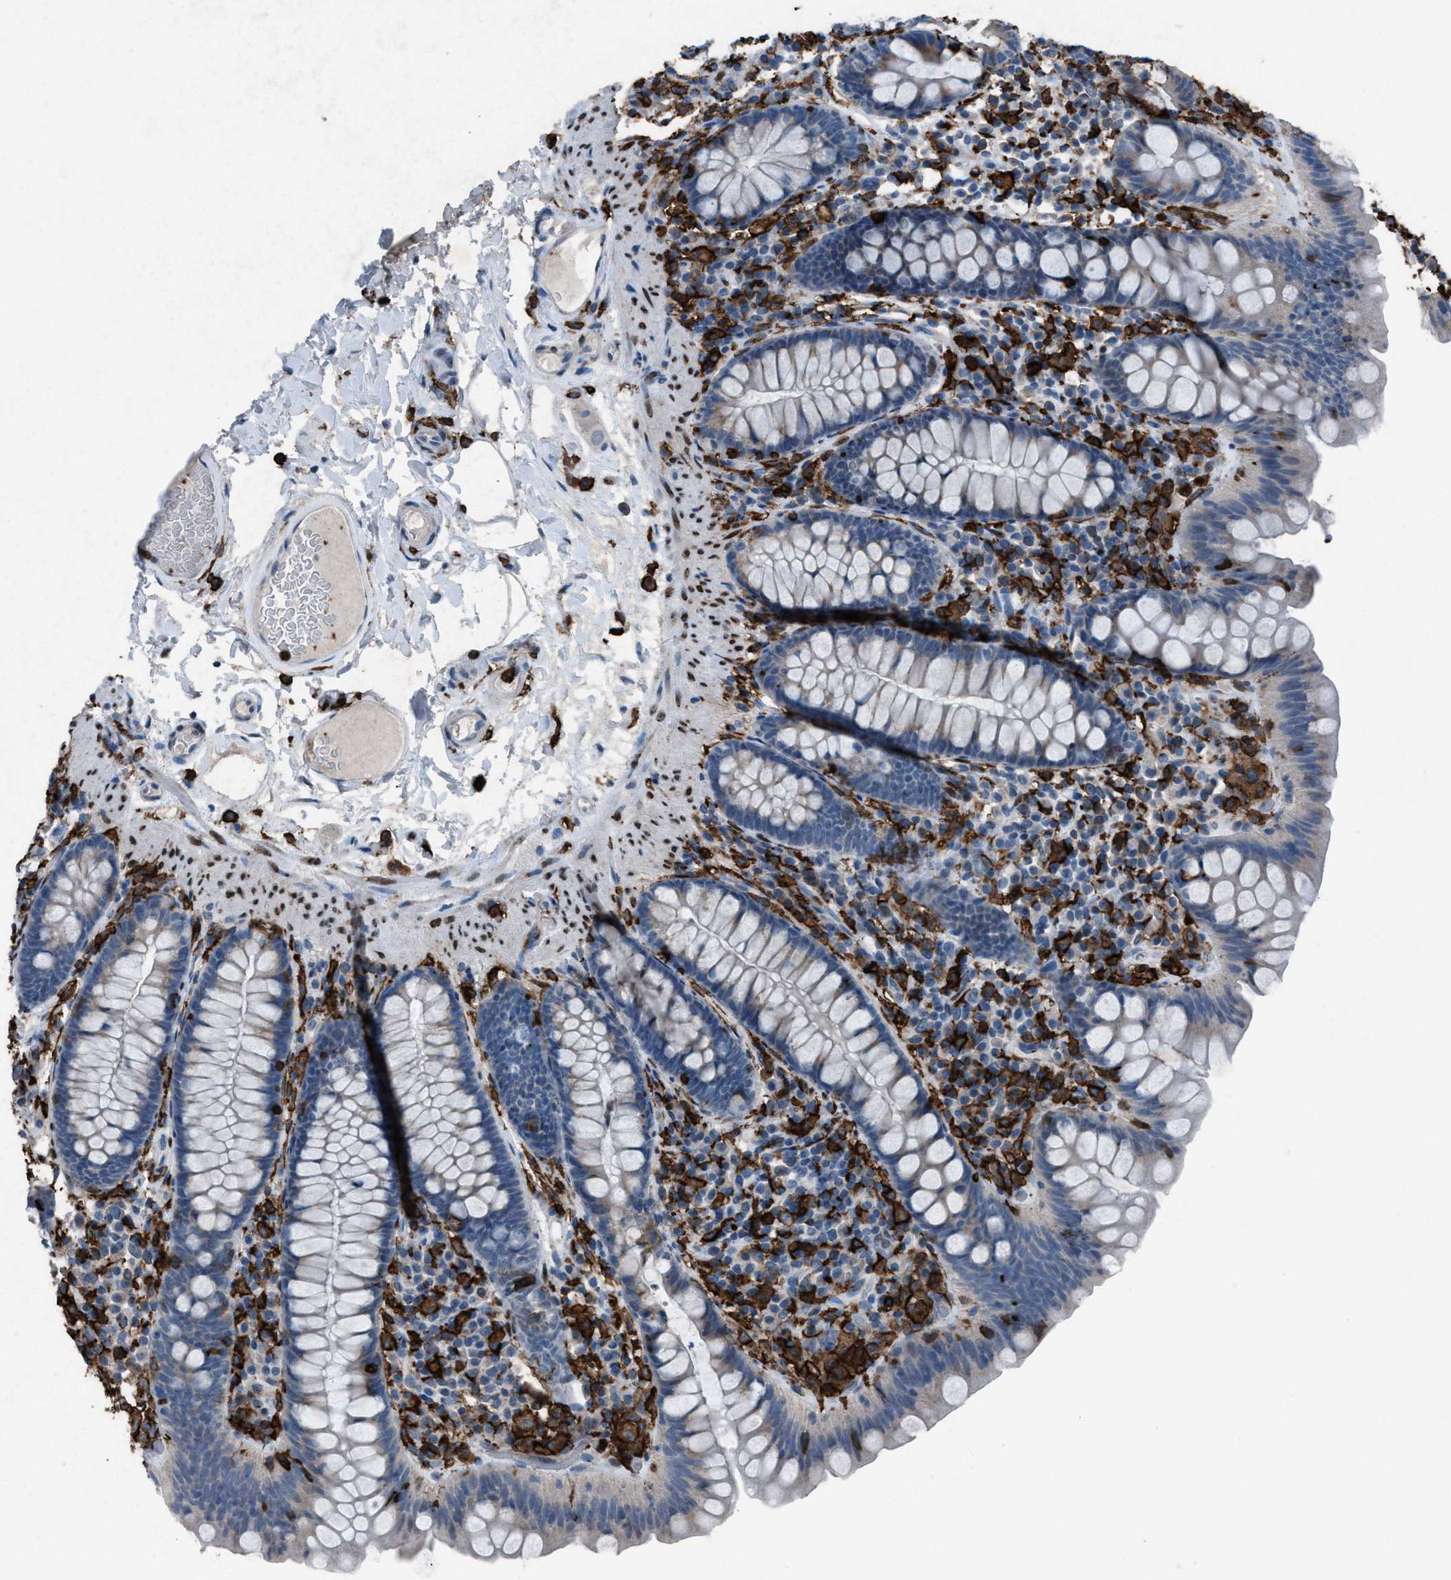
{"staining": {"intensity": "negative", "quantity": "none", "location": "none"}, "tissue": "colon", "cell_type": "Endothelial cells", "image_type": "normal", "snomed": [{"axis": "morphology", "description": "Normal tissue, NOS"}, {"axis": "topography", "description": "Colon"}], "caption": "The histopathology image displays no significant positivity in endothelial cells of colon.", "gene": "FCER1G", "patient": {"sex": "female", "age": 80}}